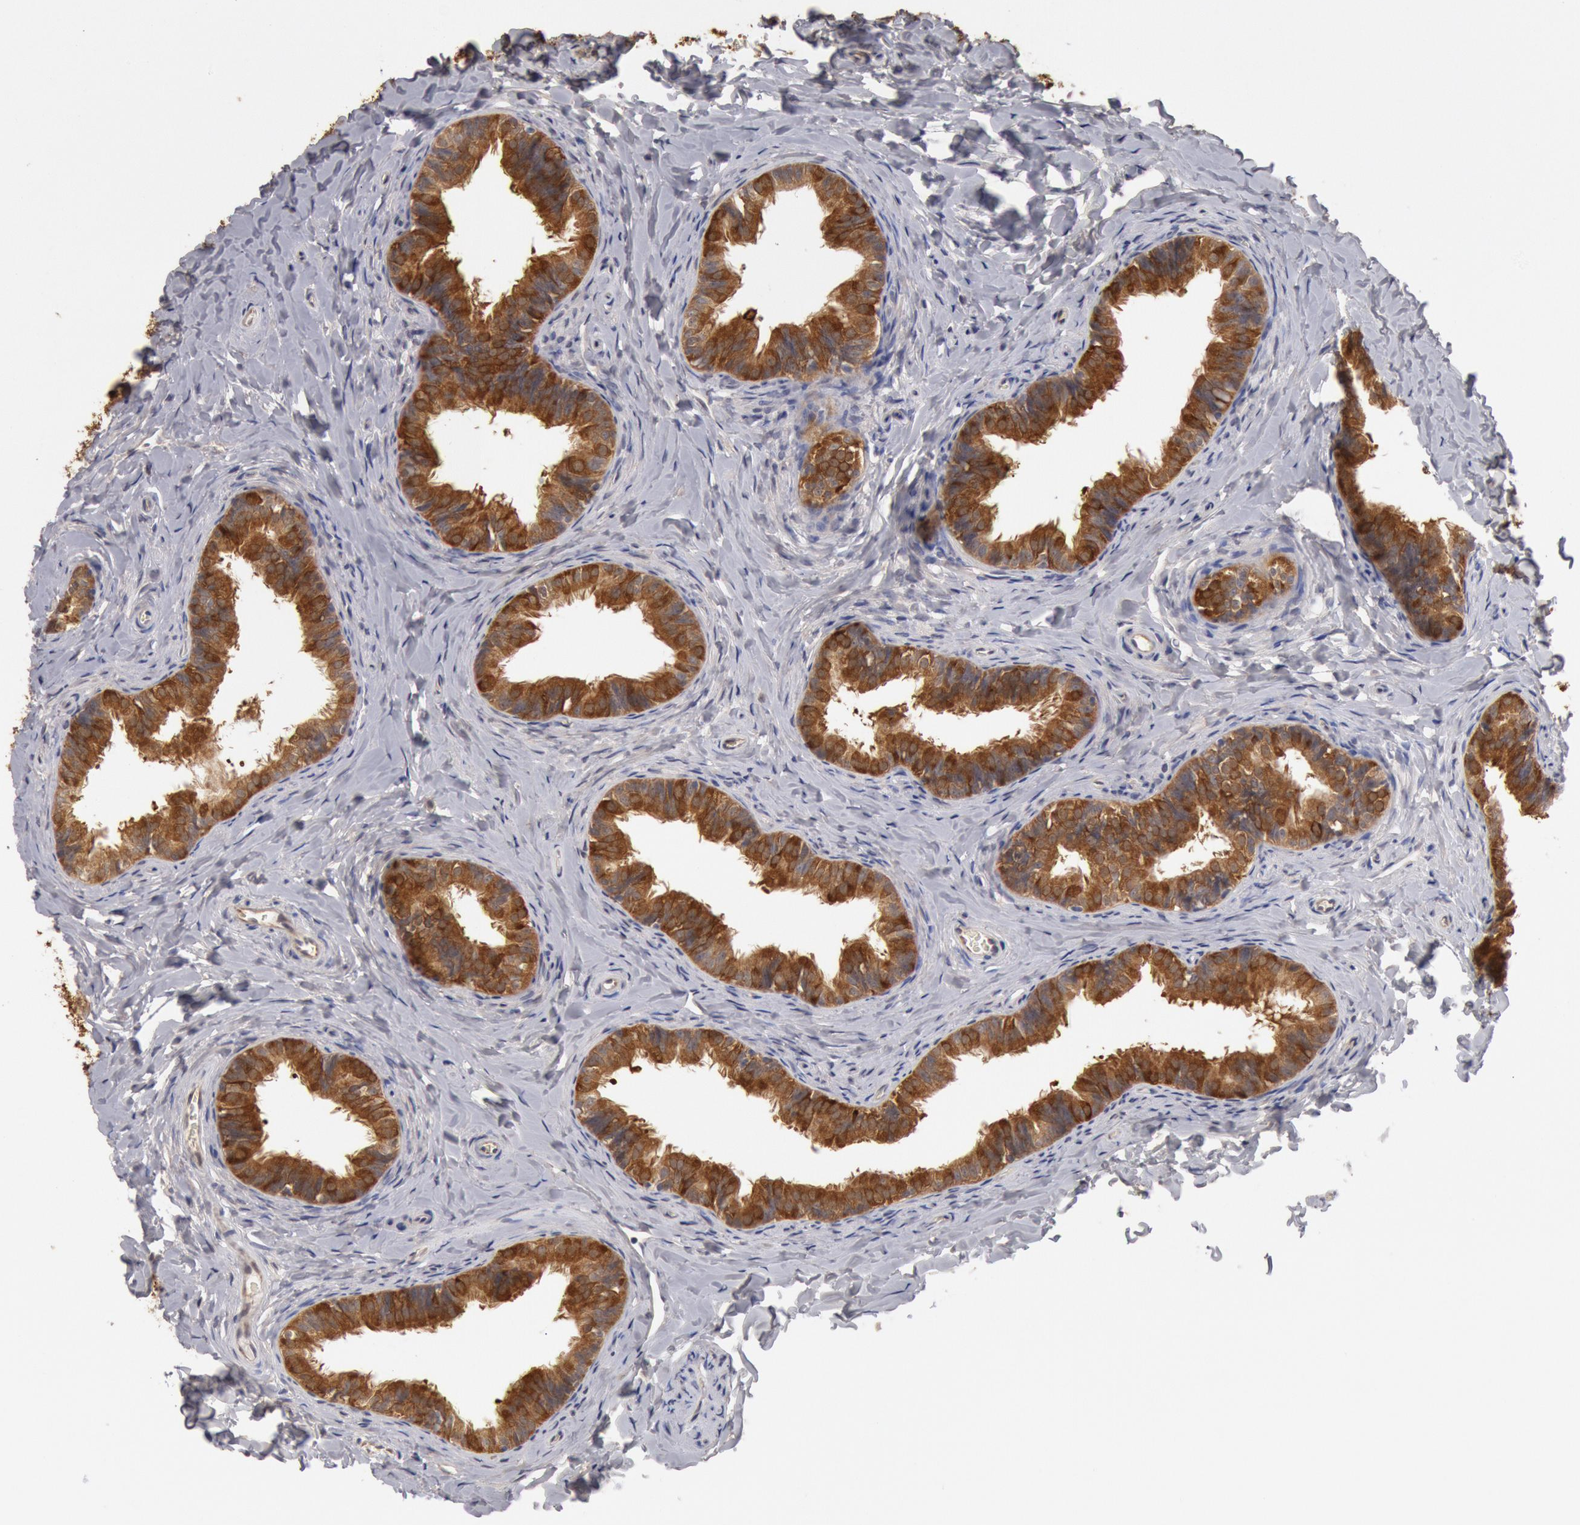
{"staining": {"intensity": "strong", "quantity": ">75%", "location": "cytoplasmic/membranous"}, "tissue": "epididymis", "cell_type": "Glandular cells", "image_type": "normal", "snomed": [{"axis": "morphology", "description": "Normal tissue, NOS"}, {"axis": "topography", "description": "Epididymis"}], "caption": "This is a photomicrograph of immunohistochemistry (IHC) staining of normal epididymis, which shows strong expression in the cytoplasmic/membranous of glandular cells.", "gene": "DNAJA1", "patient": {"sex": "male", "age": 26}}